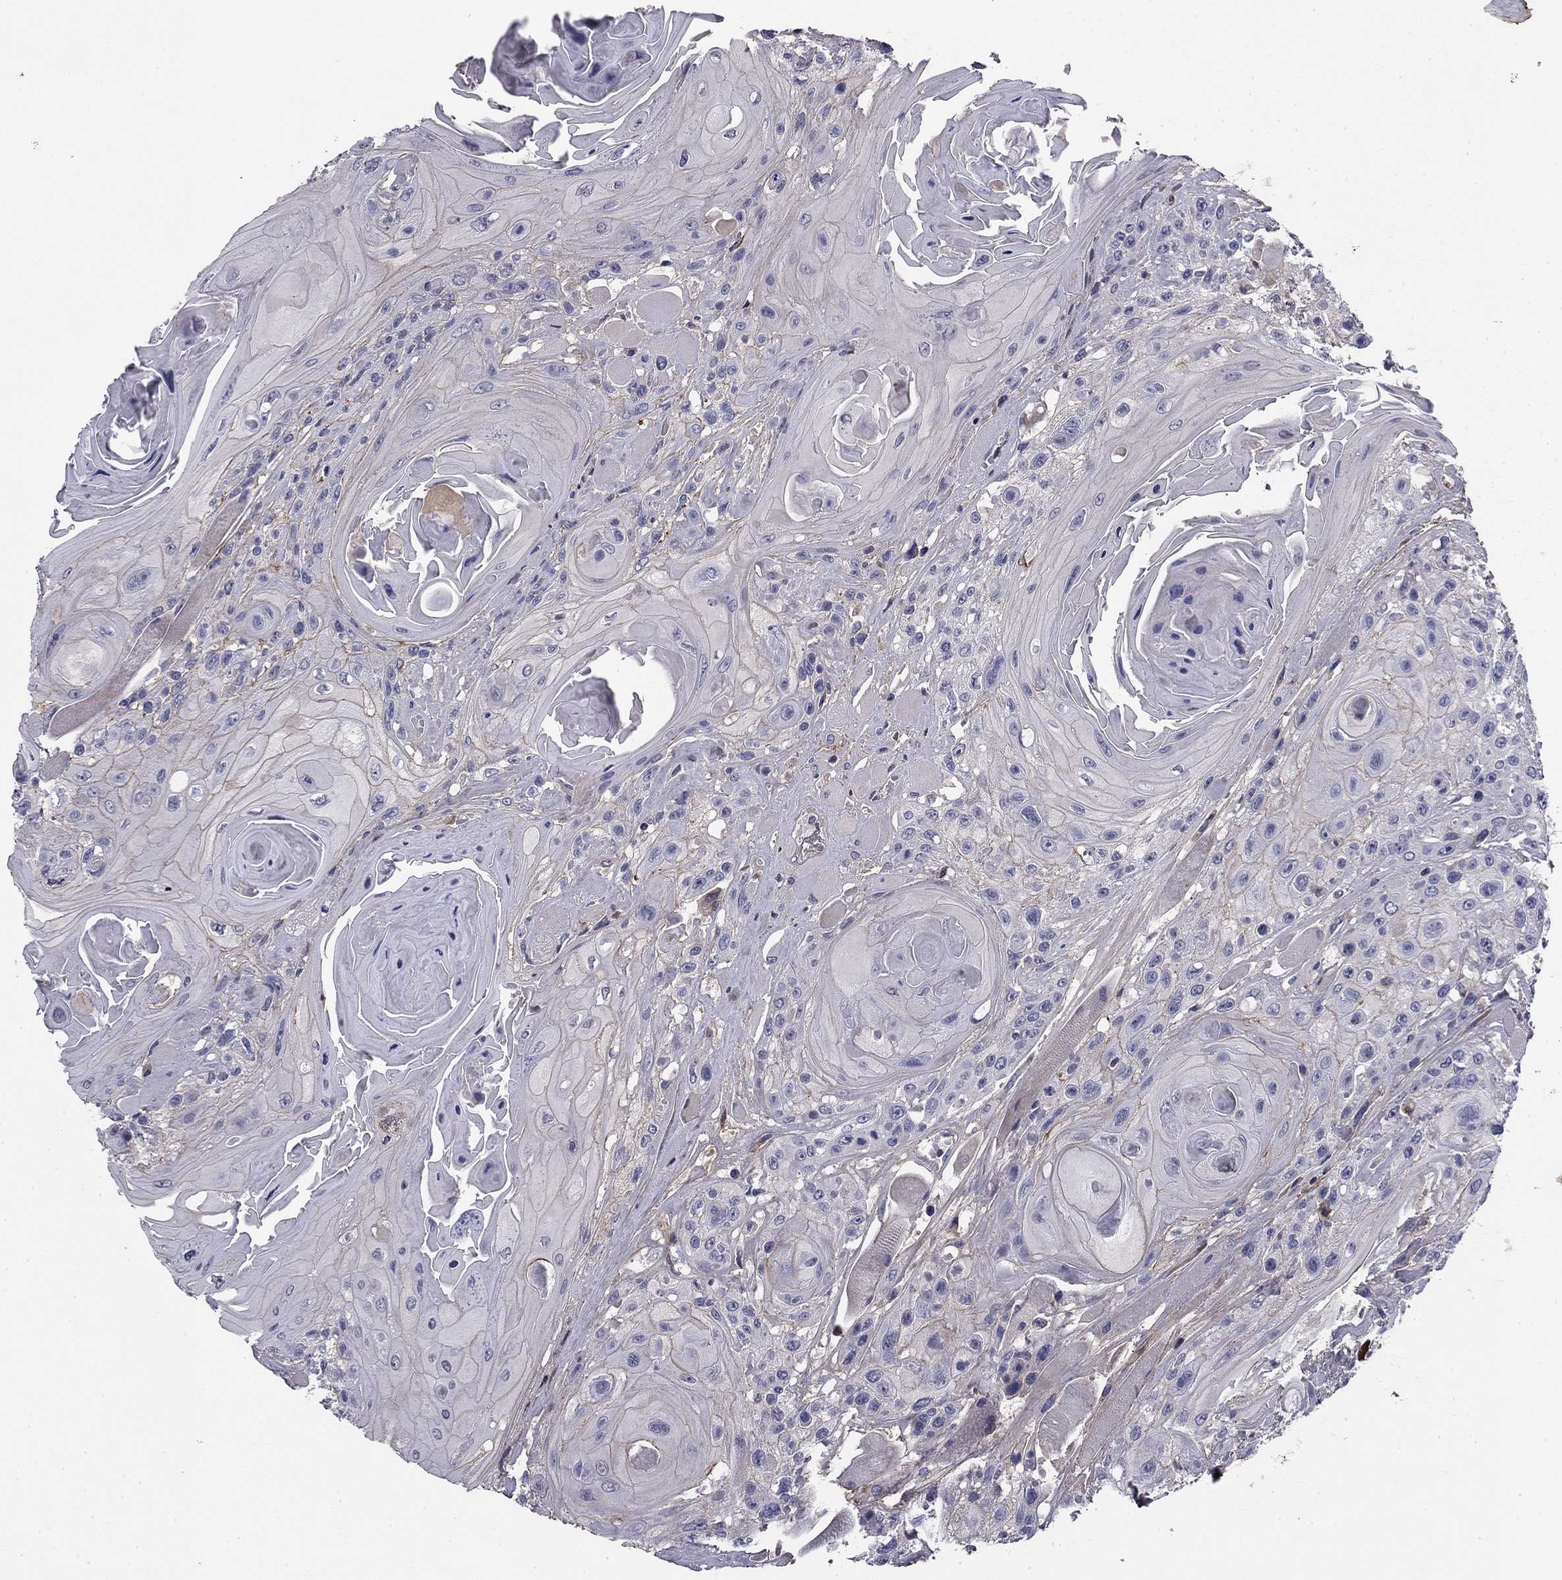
{"staining": {"intensity": "negative", "quantity": "none", "location": "none"}, "tissue": "head and neck cancer", "cell_type": "Tumor cells", "image_type": "cancer", "snomed": [{"axis": "morphology", "description": "Squamous cell carcinoma, NOS"}, {"axis": "topography", "description": "Head-Neck"}], "caption": "IHC histopathology image of squamous cell carcinoma (head and neck) stained for a protein (brown), which displays no expression in tumor cells. (Stains: DAB IHC with hematoxylin counter stain, Microscopy: brightfield microscopy at high magnification).", "gene": "COL2A1", "patient": {"sex": "female", "age": 59}}